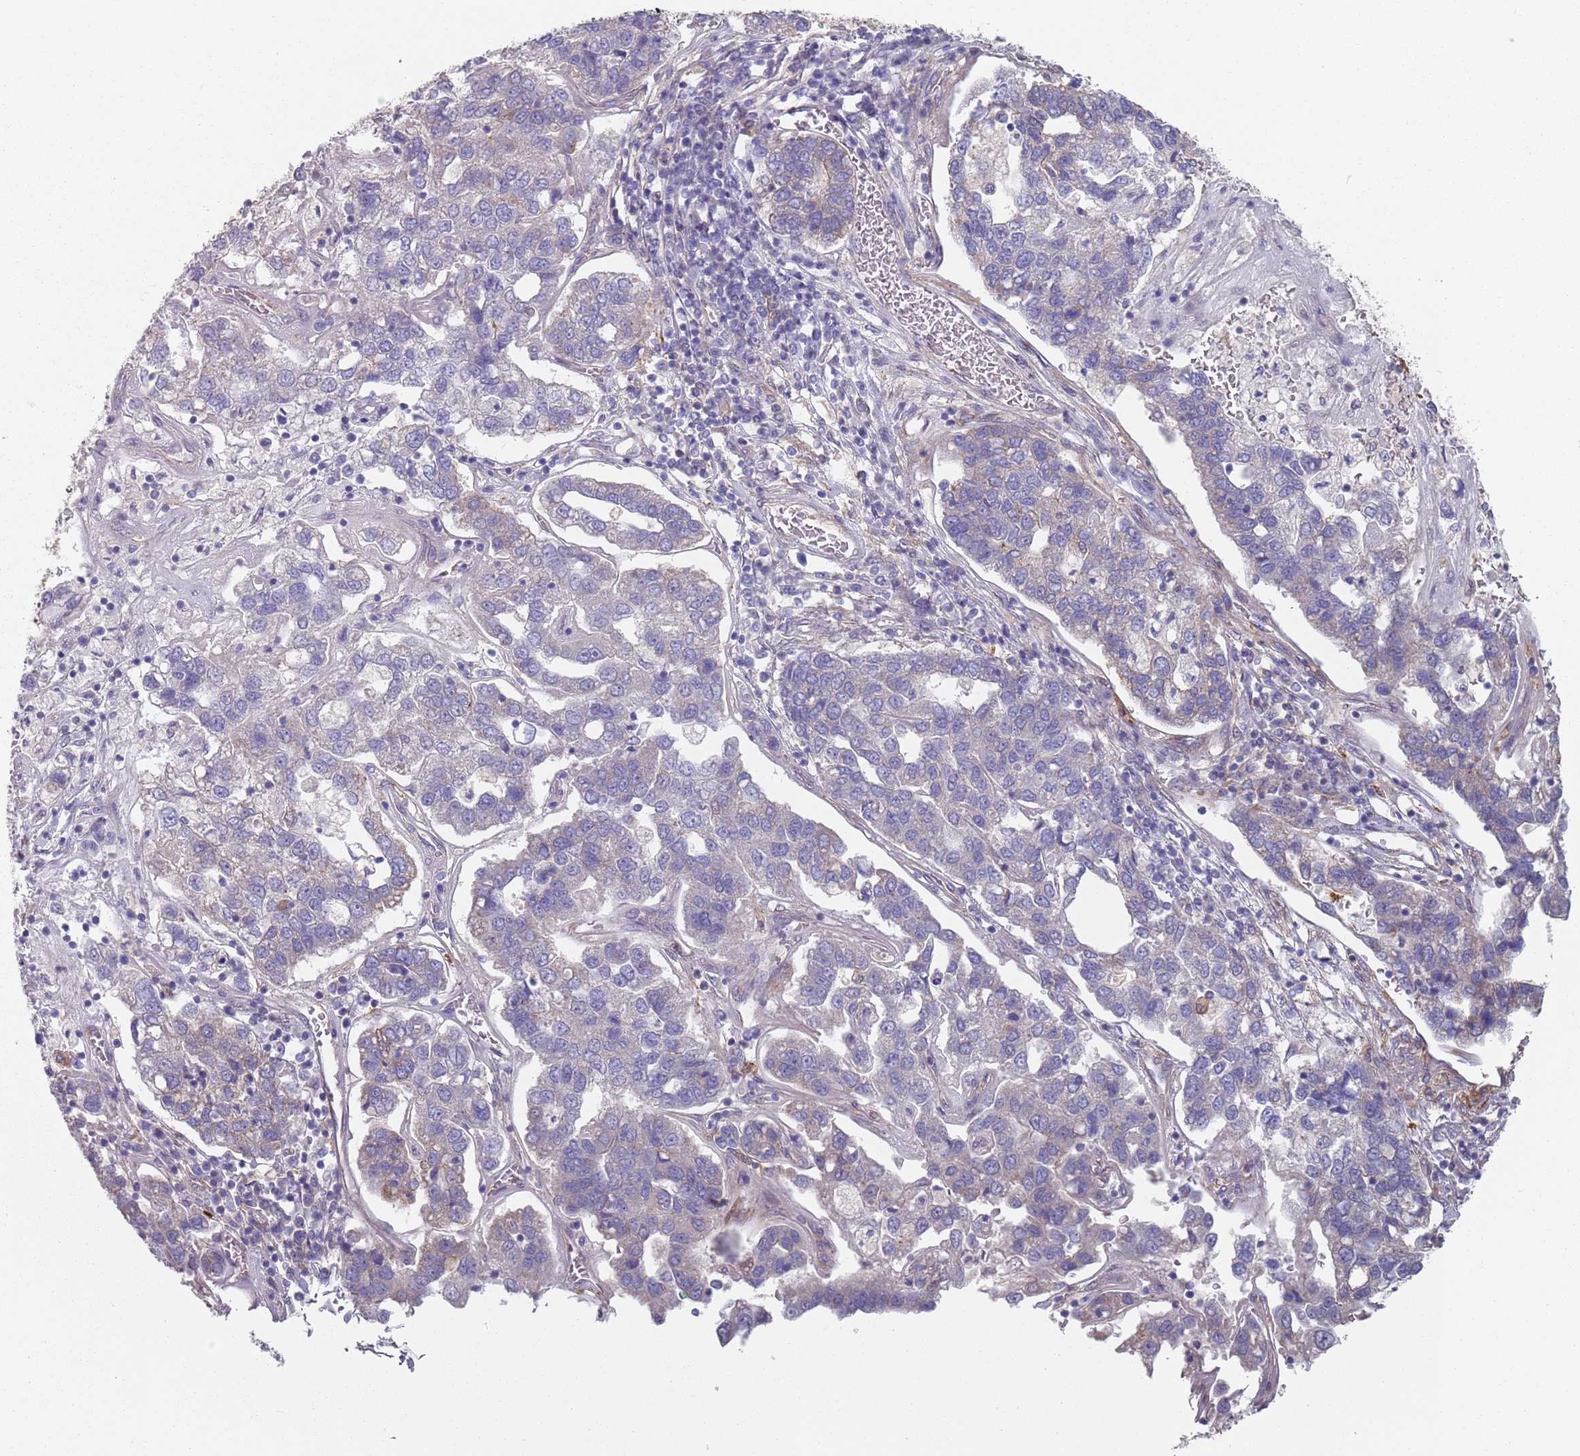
{"staining": {"intensity": "negative", "quantity": "none", "location": "none"}, "tissue": "pancreatic cancer", "cell_type": "Tumor cells", "image_type": "cancer", "snomed": [{"axis": "morphology", "description": "Adenocarcinoma, NOS"}, {"axis": "topography", "description": "Pancreas"}], "caption": "There is no significant expression in tumor cells of pancreatic adenocarcinoma.", "gene": "APPL2", "patient": {"sex": "female", "age": 61}}